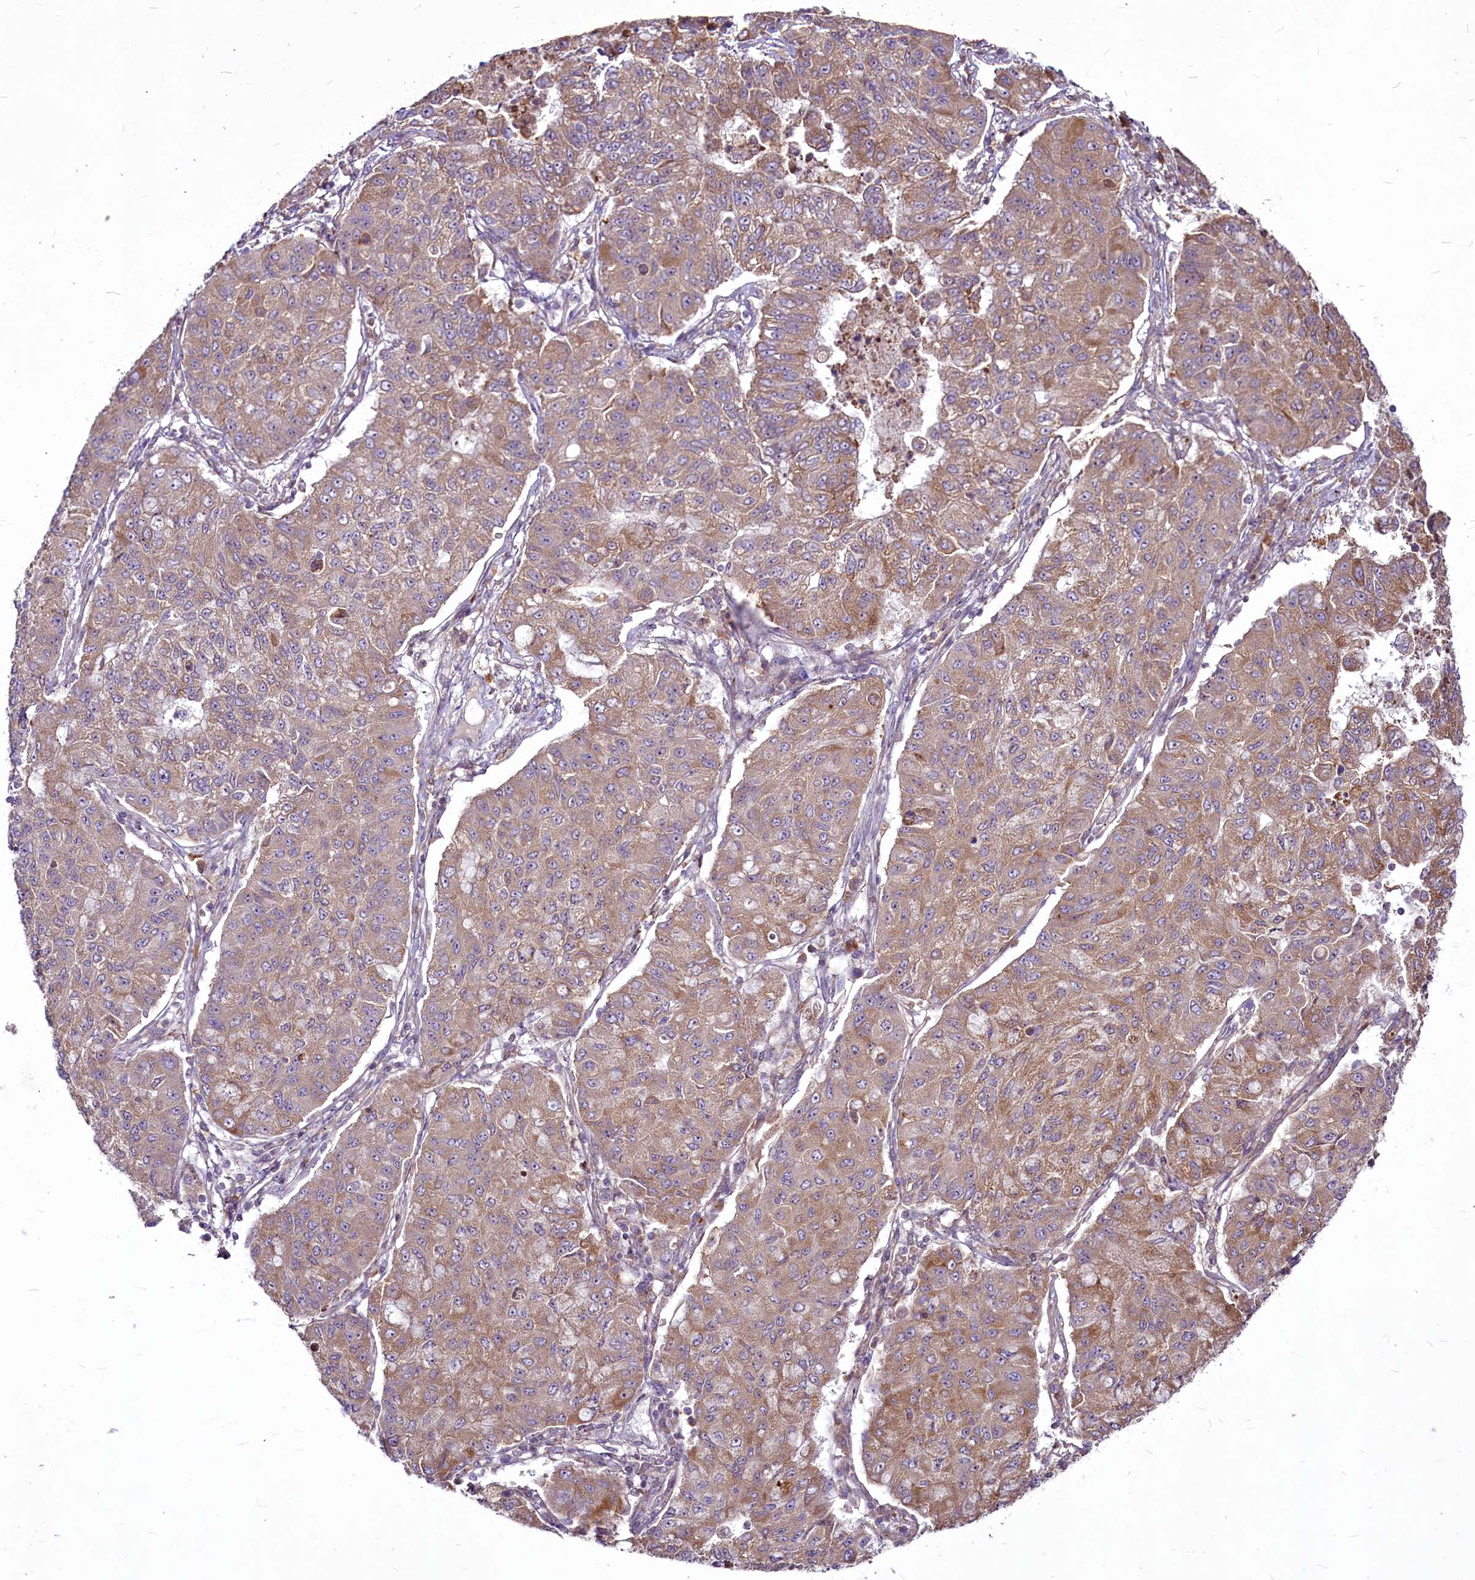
{"staining": {"intensity": "weak", "quantity": ">75%", "location": "cytoplasmic/membranous"}, "tissue": "lung cancer", "cell_type": "Tumor cells", "image_type": "cancer", "snomed": [{"axis": "morphology", "description": "Squamous cell carcinoma, NOS"}, {"axis": "topography", "description": "Lung"}], "caption": "IHC (DAB) staining of lung cancer demonstrates weak cytoplasmic/membranous protein positivity in approximately >75% of tumor cells.", "gene": "RSBN1", "patient": {"sex": "male", "age": 74}}